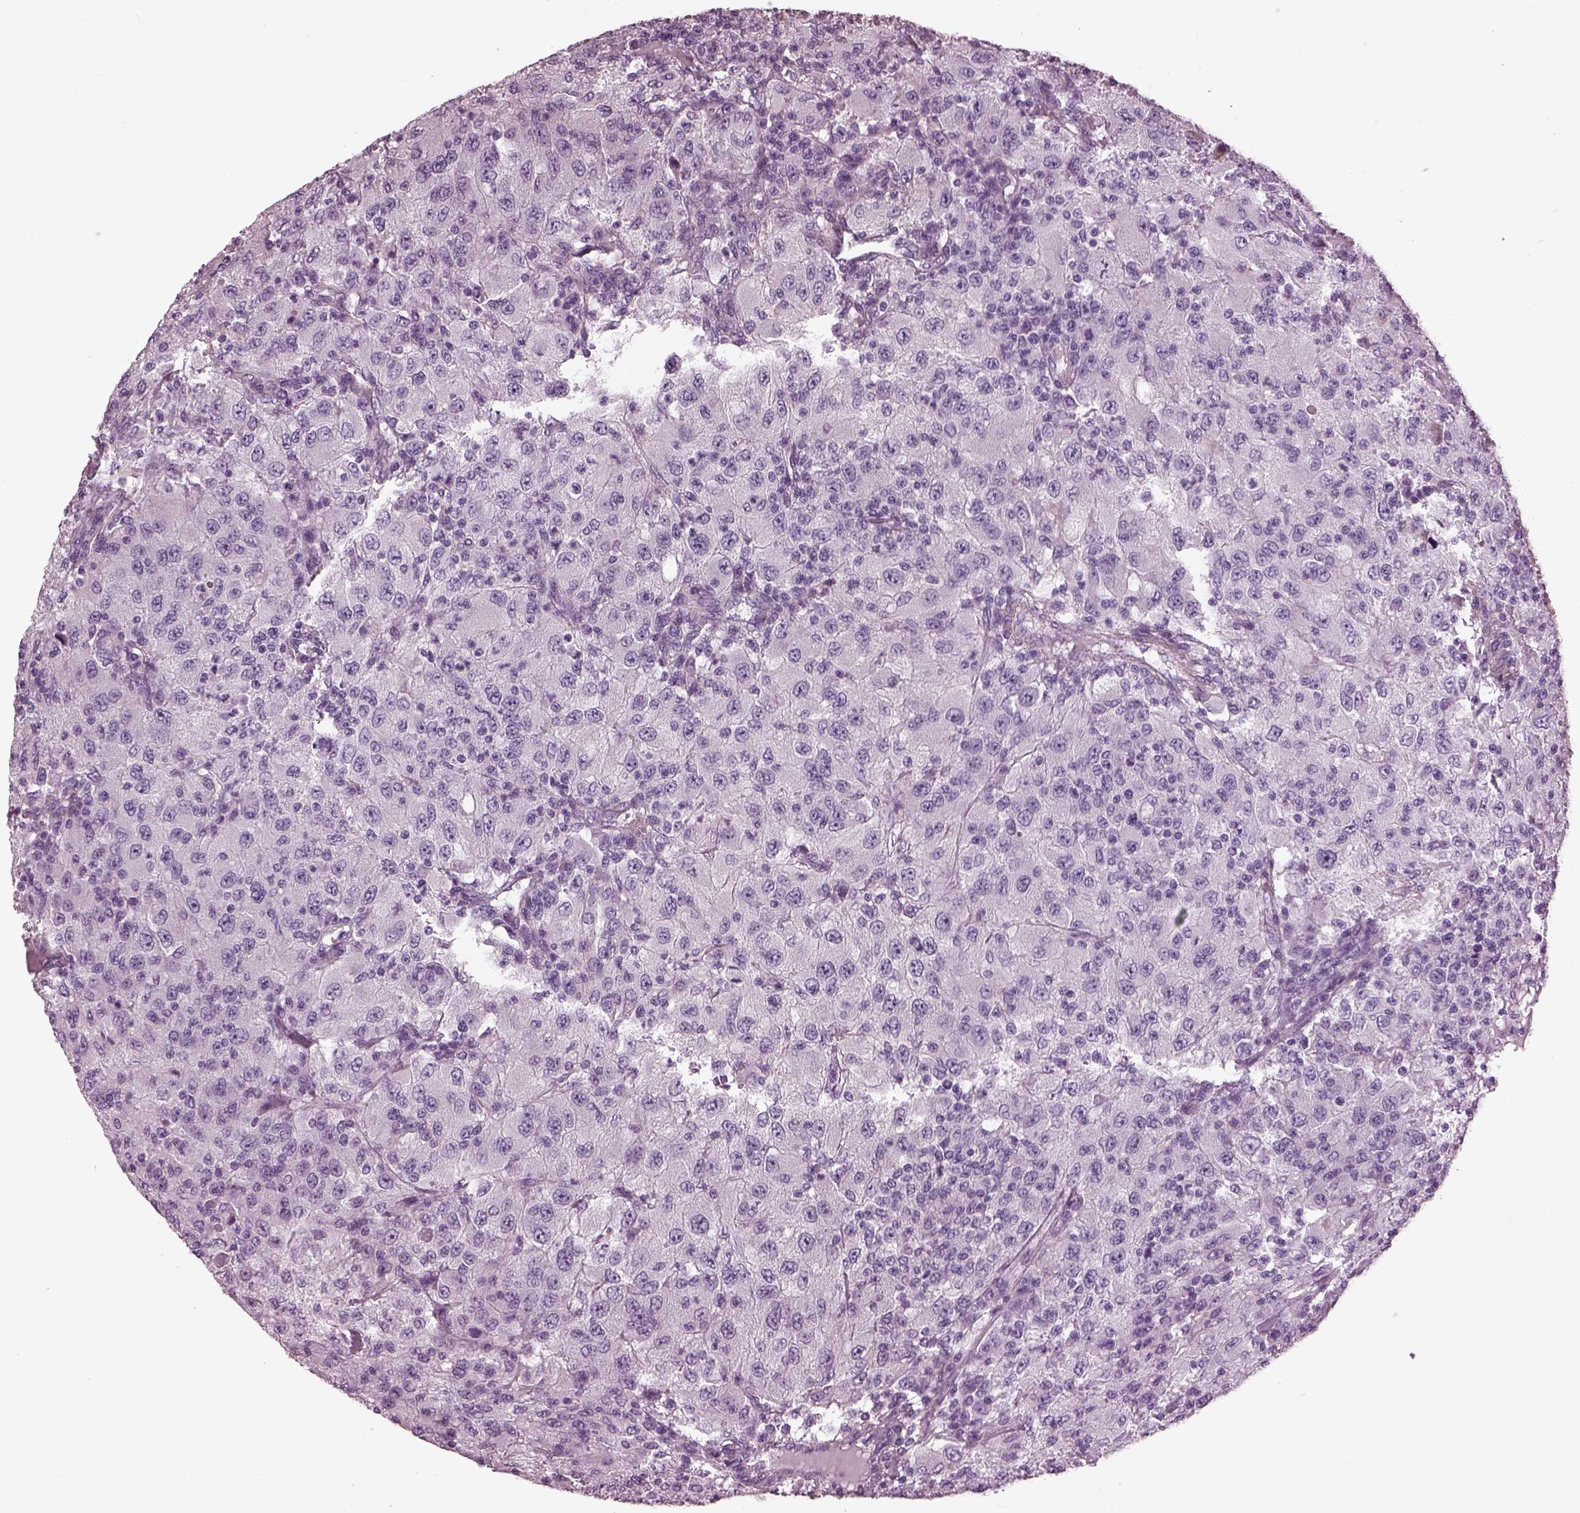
{"staining": {"intensity": "negative", "quantity": "none", "location": "none"}, "tissue": "renal cancer", "cell_type": "Tumor cells", "image_type": "cancer", "snomed": [{"axis": "morphology", "description": "Adenocarcinoma, NOS"}, {"axis": "topography", "description": "Kidney"}], "caption": "Renal adenocarcinoma was stained to show a protein in brown. There is no significant expression in tumor cells.", "gene": "BFSP1", "patient": {"sex": "female", "age": 67}}